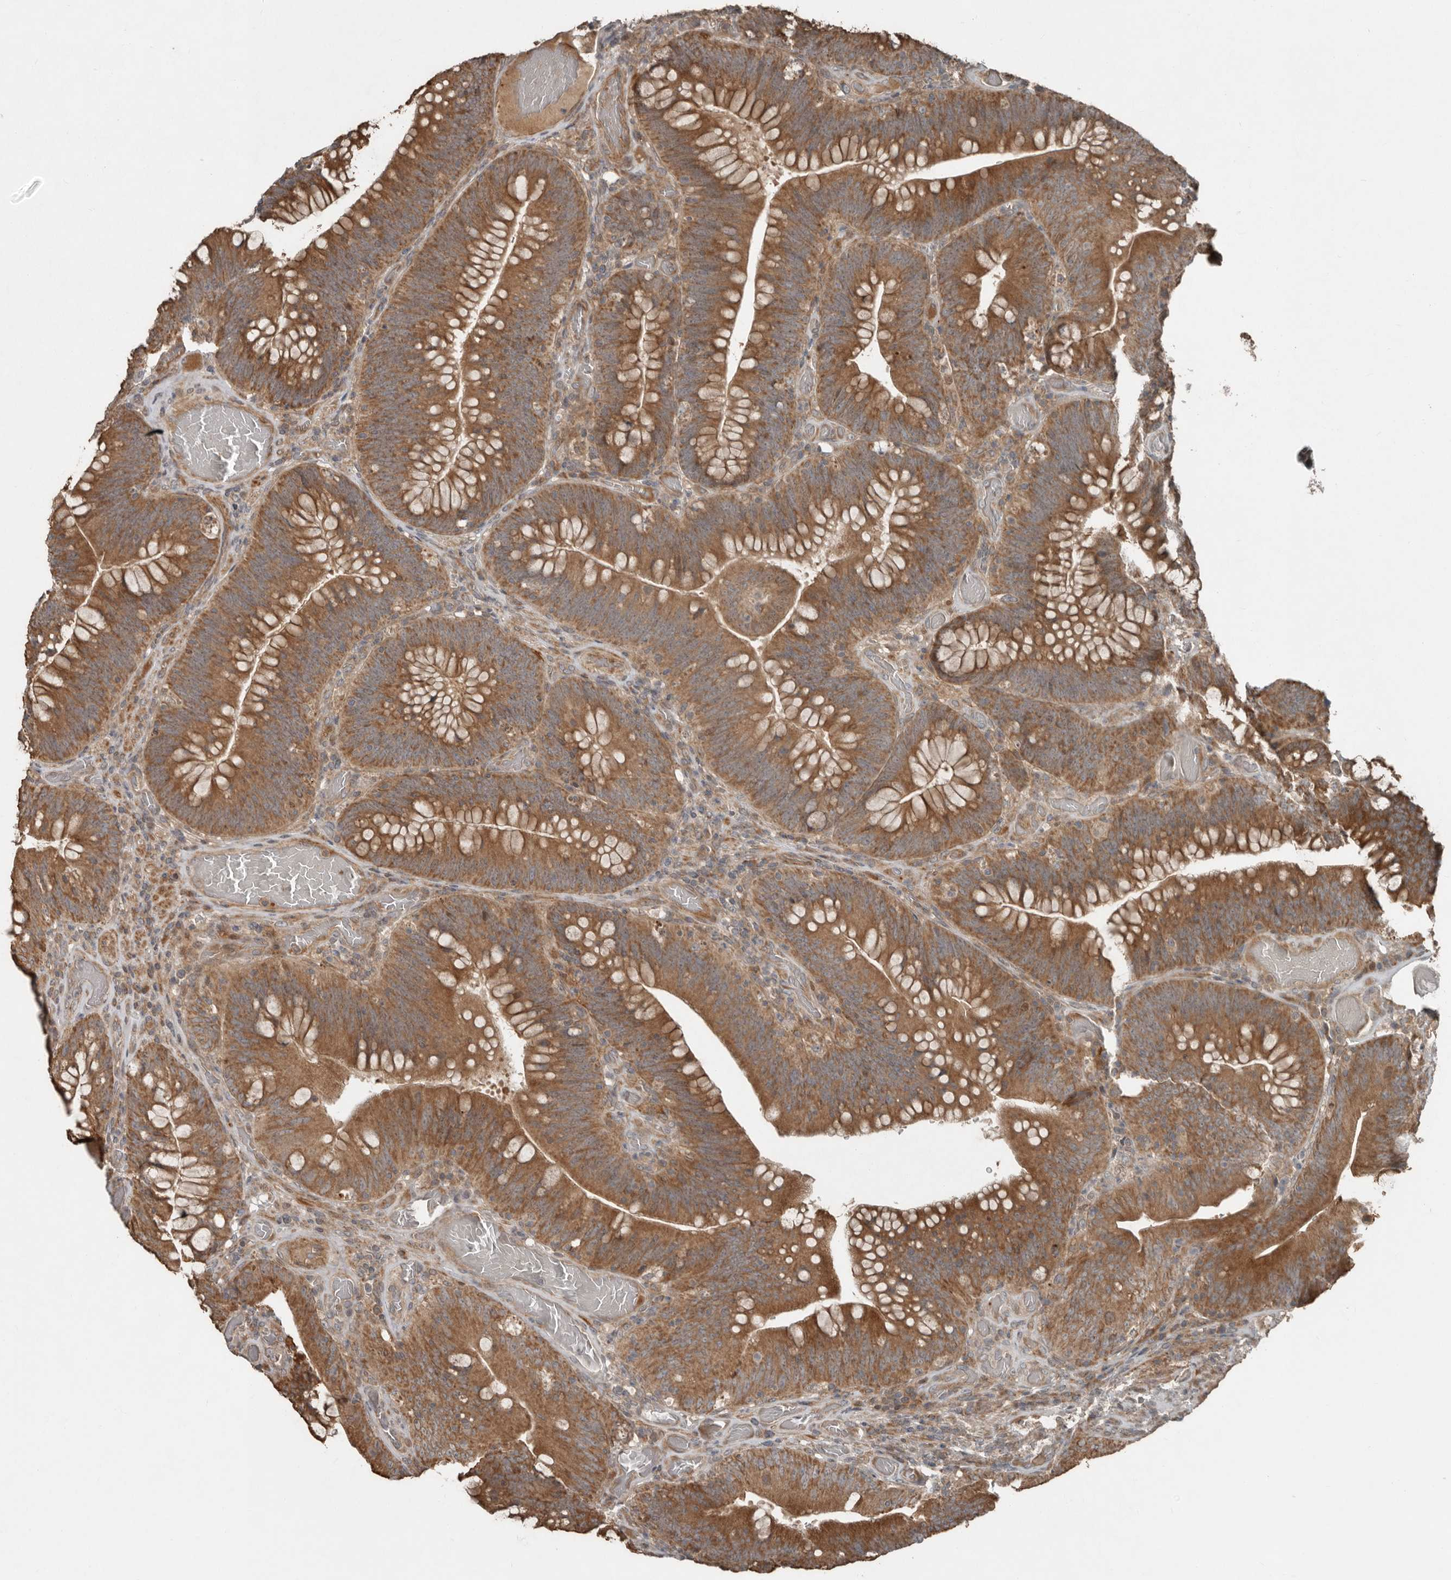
{"staining": {"intensity": "moderate", "quantity": ">75%", "location": "cytoplasmic/membranous"}, "tissue": "colorectal cancer", "cell_type": "Tumor cells", "image_type": "cancer", "snomed": [{"axis": "morphology", "description": "Normal tissue, NOS"}, {"axis": "topography", "description": "Colon"}], "caption": "Moderate cytoplasmic/membranous protein expression is present in approximately >75% of tumor cells in colorectal cancer.", "gene": "SLC6A7", "patient": {"sex": "female", "age": 82}}